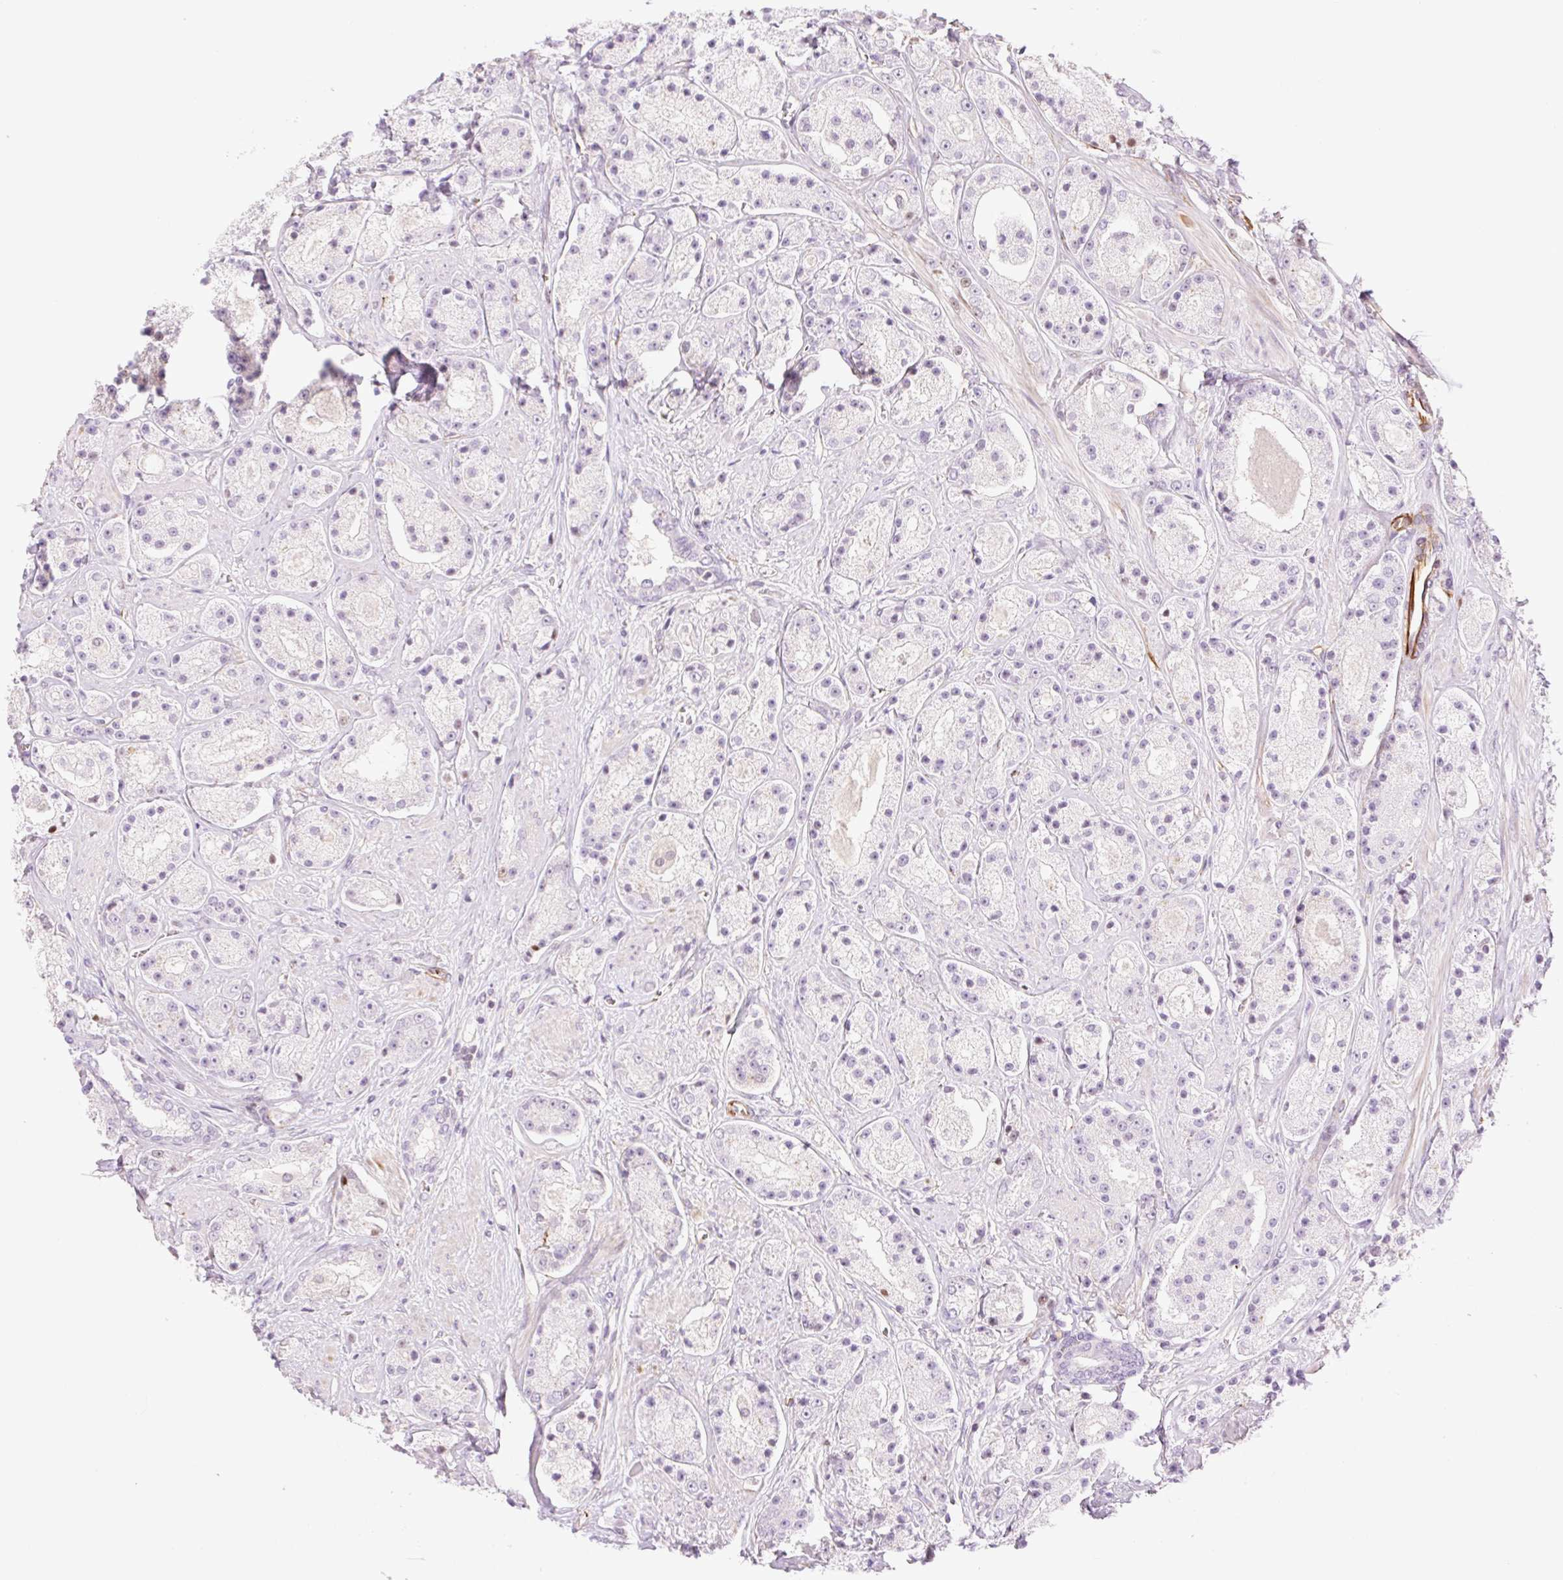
{"staining": {"intensity": "negative", "quantity": "none", "location": "none"}, "tissue": "prostate cancer", "cell_type": "Tumor cells", "image_type": "cancer", "snomed": [{"axis": "morphology", "description": "Adenocarcinoma, High grade"}, {"axis": "topography", "description": "Prostate"}], "caption": "The photomicrograph displays no staining of tumor cells in prostate cancer.", "gene": "ZFYVE21", "patient": {"sex": "male", "age": 67}}